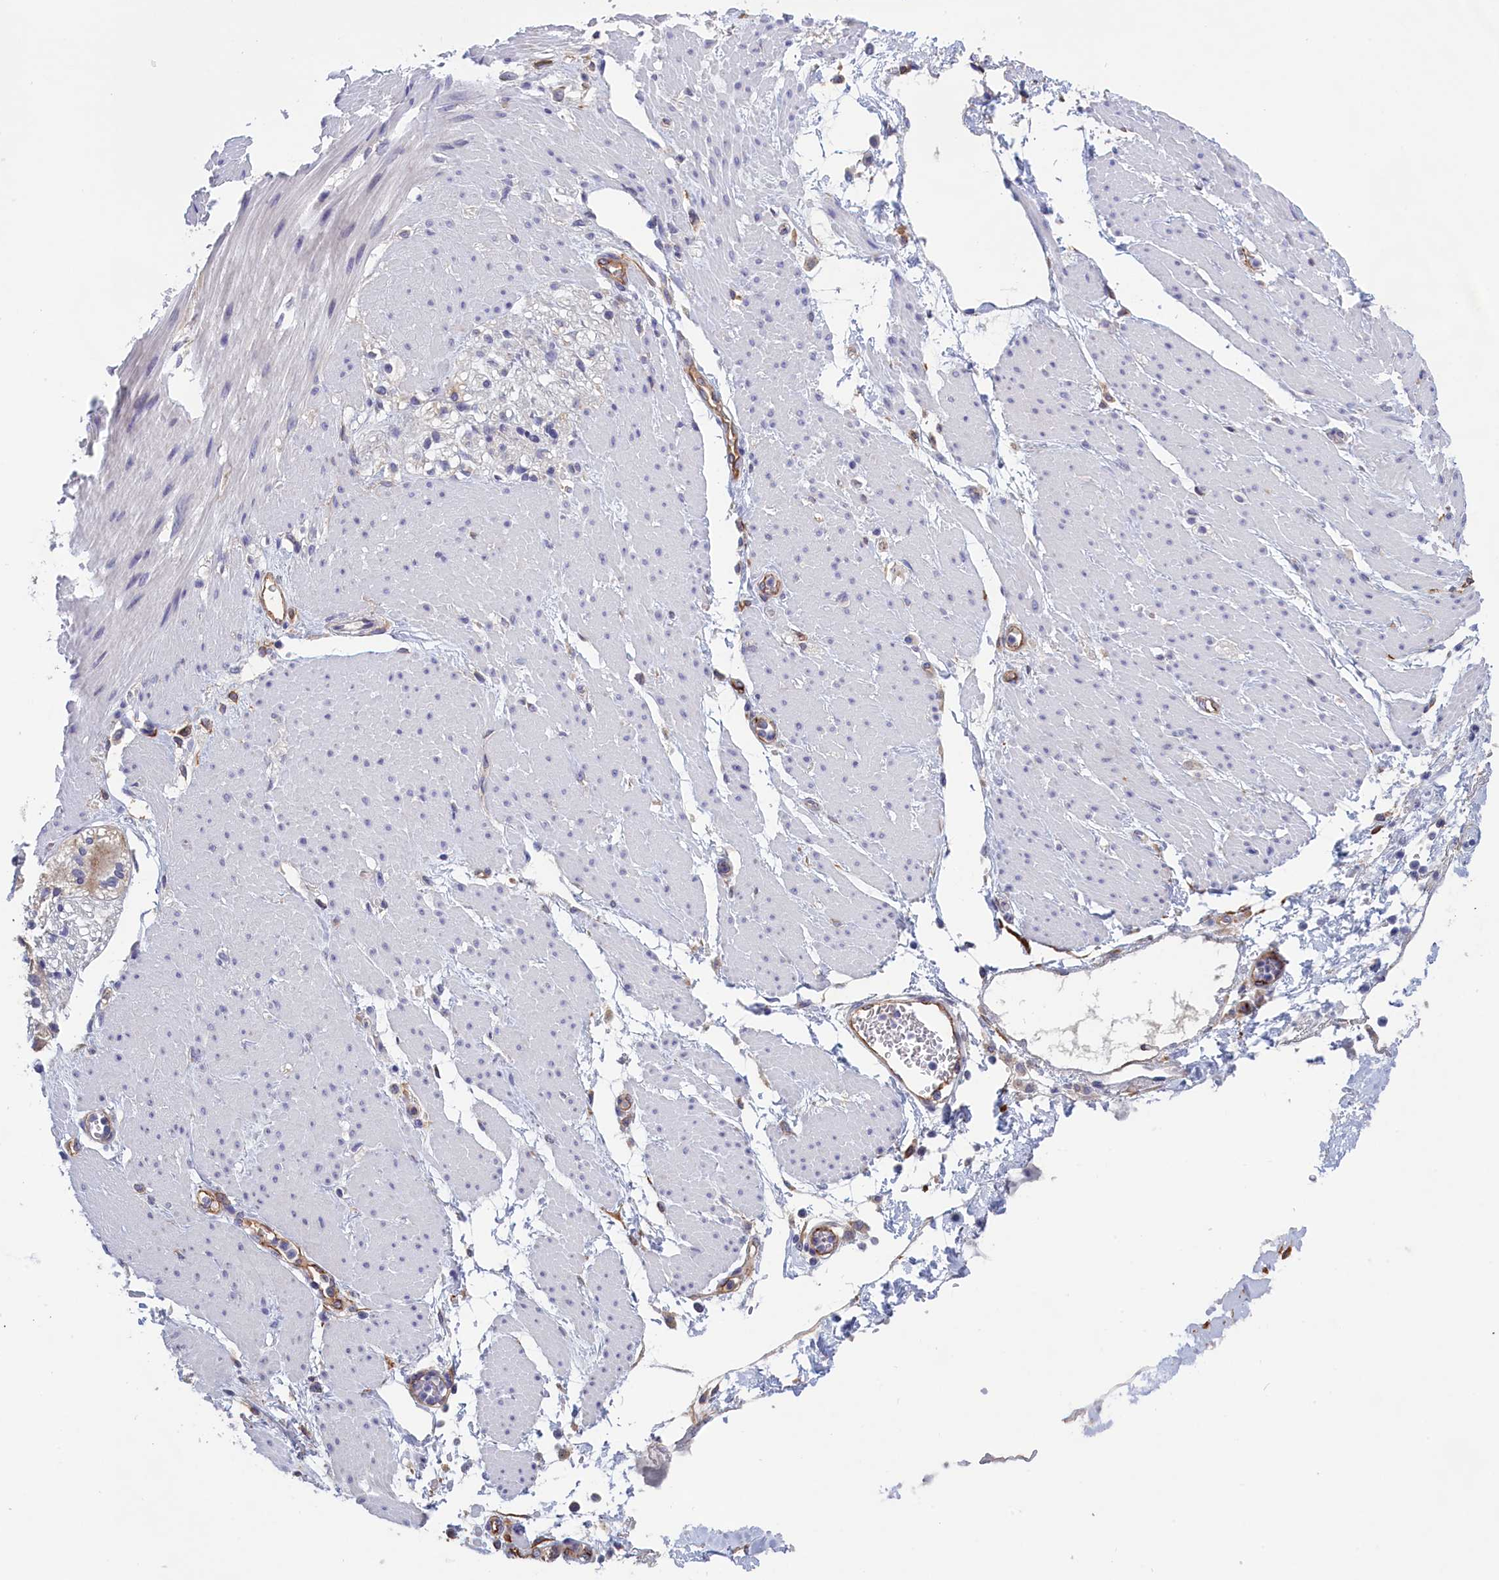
{"staining": {"intensity": "moderate", "quantity": "25%-75%", "location": "cytoplasmic/membranous"}, "tissue": "adipose tissue", "cell_type": "Adipocytes", "image_type": "normal", "snomed": [{"axis": "morphology", "description": "Normal tissue, NOS"}, {"axis": "morphology", "description": "Adenocarcinoma, NOS"}, {"axis": "topography", "description": "Duodenum"}, {"axis": "topography", "description": "Peripheral nerve tissue"}], "caption": "An IHC micrograph of normal tissue is shown. Protein staining in brown labels moderate cytoplasmic/membranous positivity in adipose tissue within adipocytes.", "gene": "COL19A1", "patient": {"sex": "female", "age": 60}}